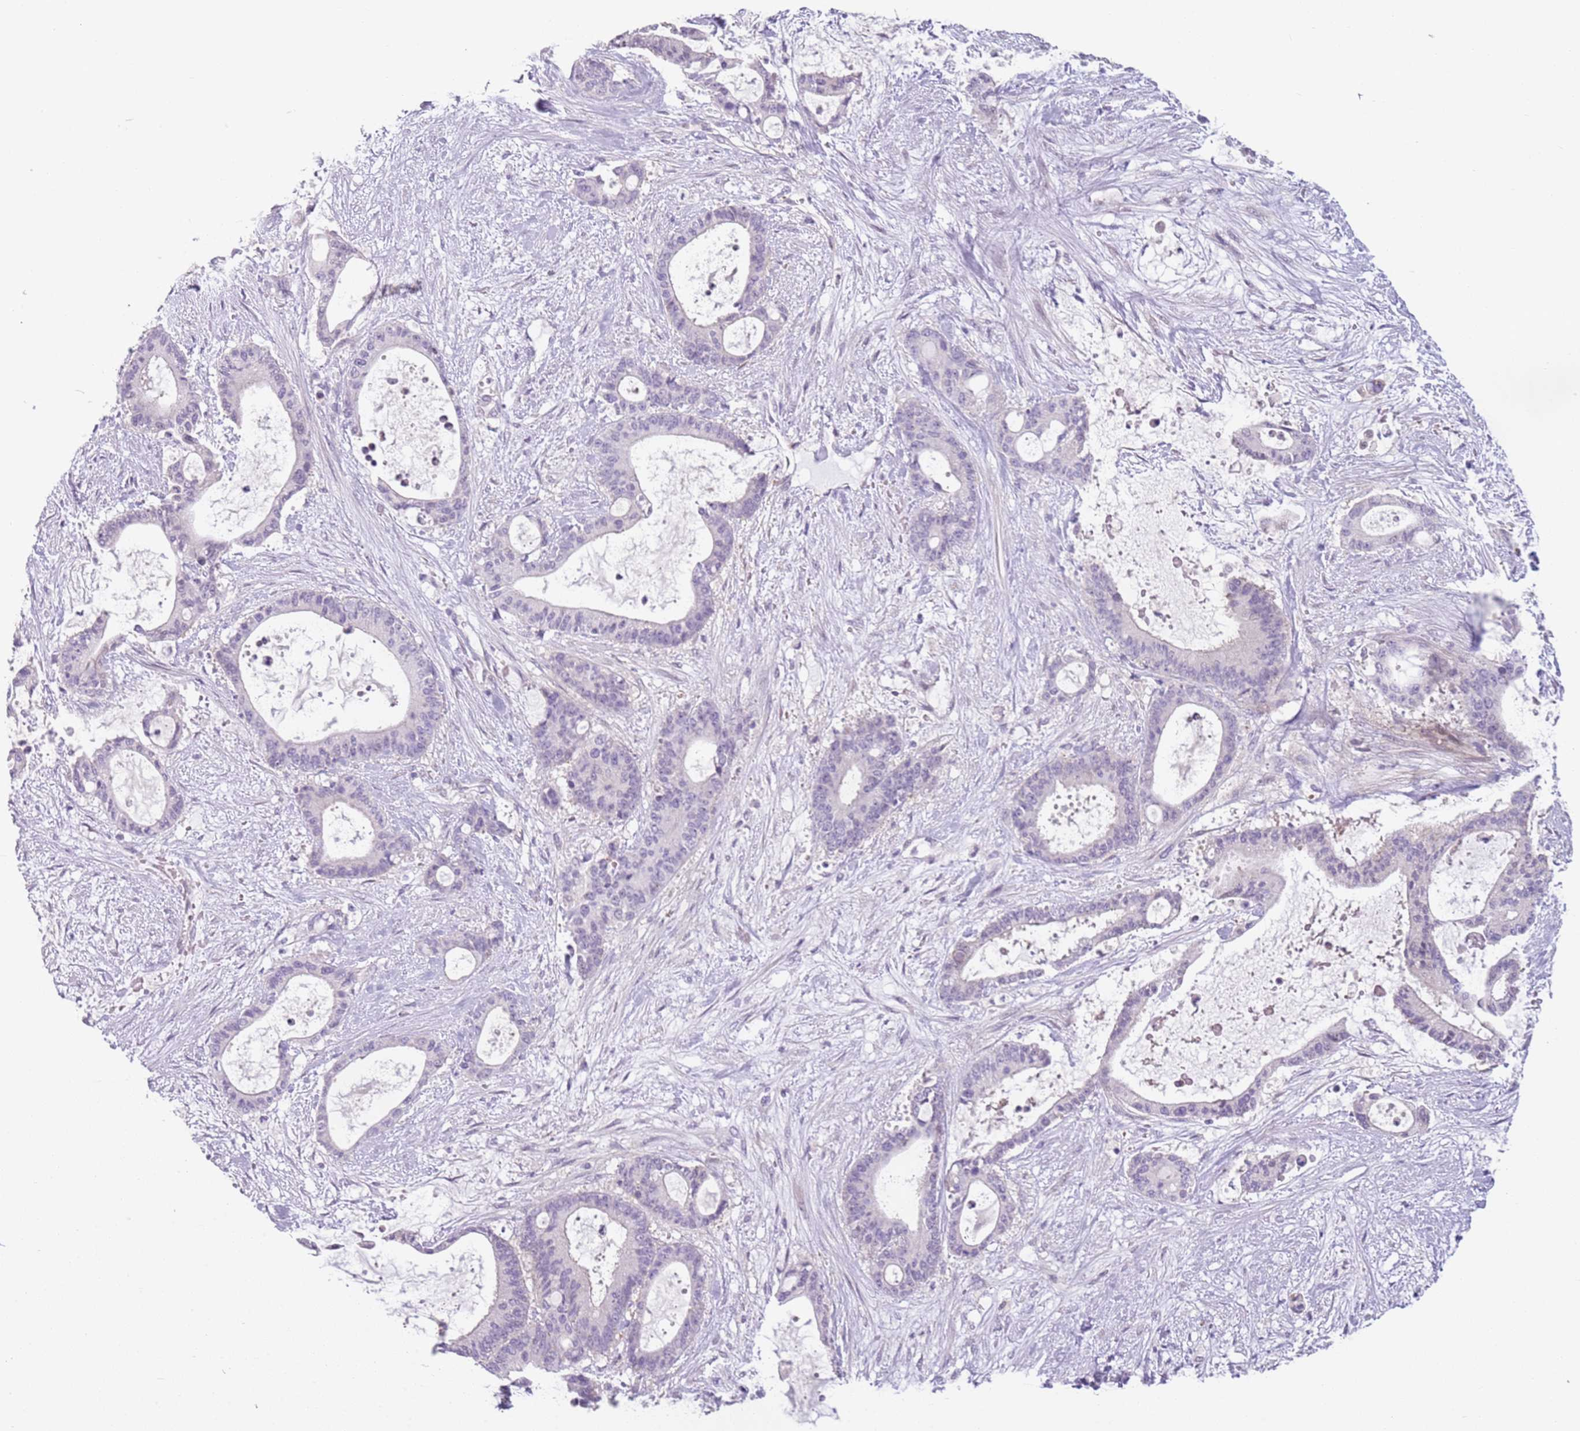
{"staining": {"intensity": "negative", "quantity": "none", "location": "none"}, "tissue": "liver cancer", "cell_type": "Tumor cells", "image_type": "cancer", "snomed": [{"axis": "morphology", "description": "Normal tissue, NOS"}, {"axis": "morphology", "description": "Cholangiocarcinoma"}, {"axis": "topography", "description": "Liver"}, {"axis": "topography", "description": "Peripheral nerve tissue"}], "caption": "IHC of liver cancer shows no staining in tumor cells.", "gene": "DEFB116", "patient": {"sex": "female", "age": 73}}